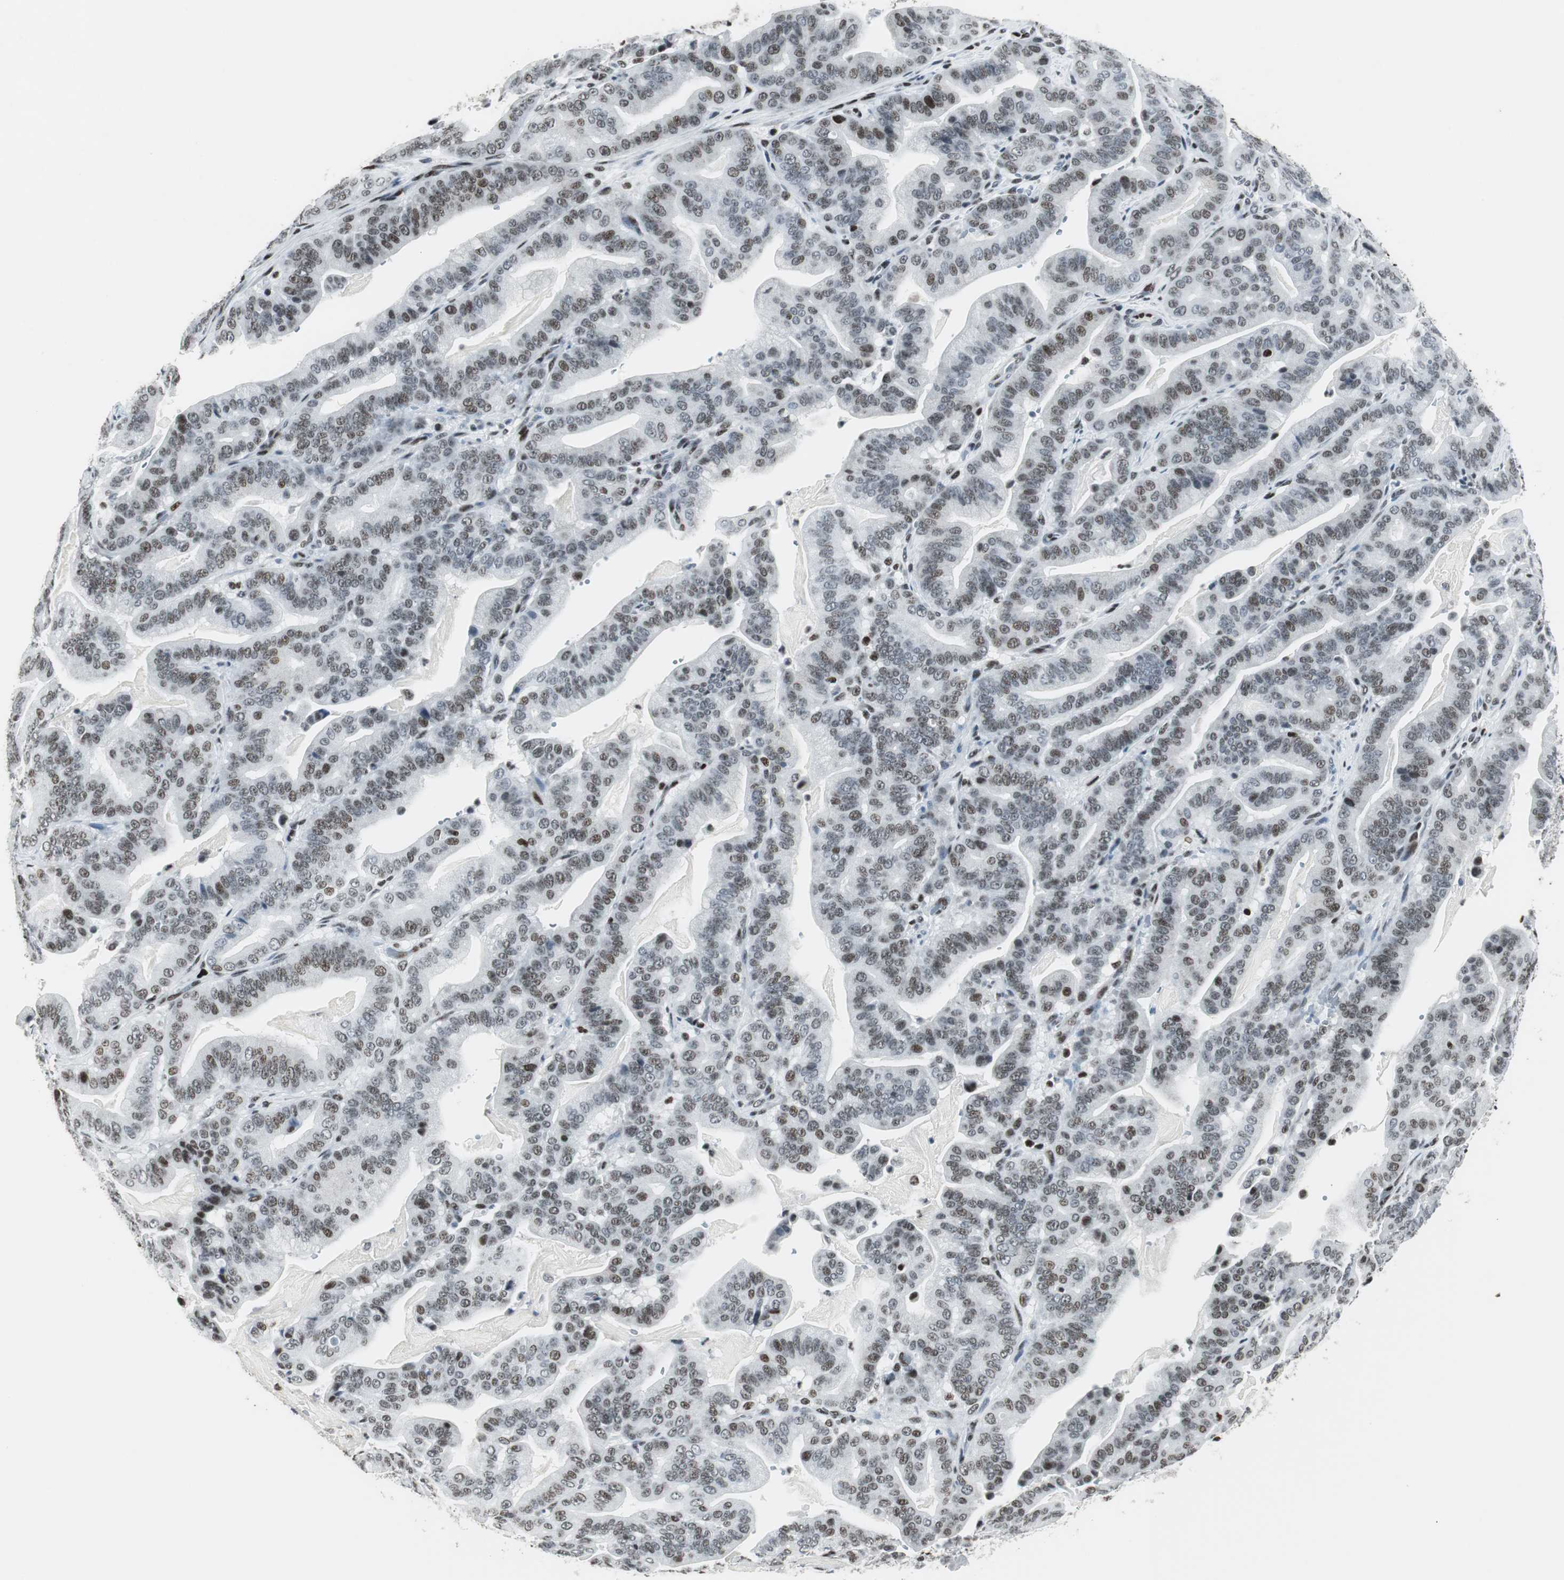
{"staining": {"intensity": "weak", "quantity": ">75%", "location": "nuclear"}, "tissue": "pancreatic cancer", "cell_type": "Tumor cells", "image_type": "cancer", "snomed": [{"axis": "morphology", "description": "Adenocarcinoma, NOS"}, {"axis": "topography", "description": "Pancreas"}], "caption": "Pancreatic cancer was stained to show a protein in brown. There is low levels of weak nuclear expression in approximately >75% of tumor cells. Using DAB (3,3'-diaminobenzidine) (brown) and hematoxylin (blue) stains, captured at high magnification using brightfield microscopy.", "gene": "RBBP4", "patient": {"sex": "male", "age": 63}}